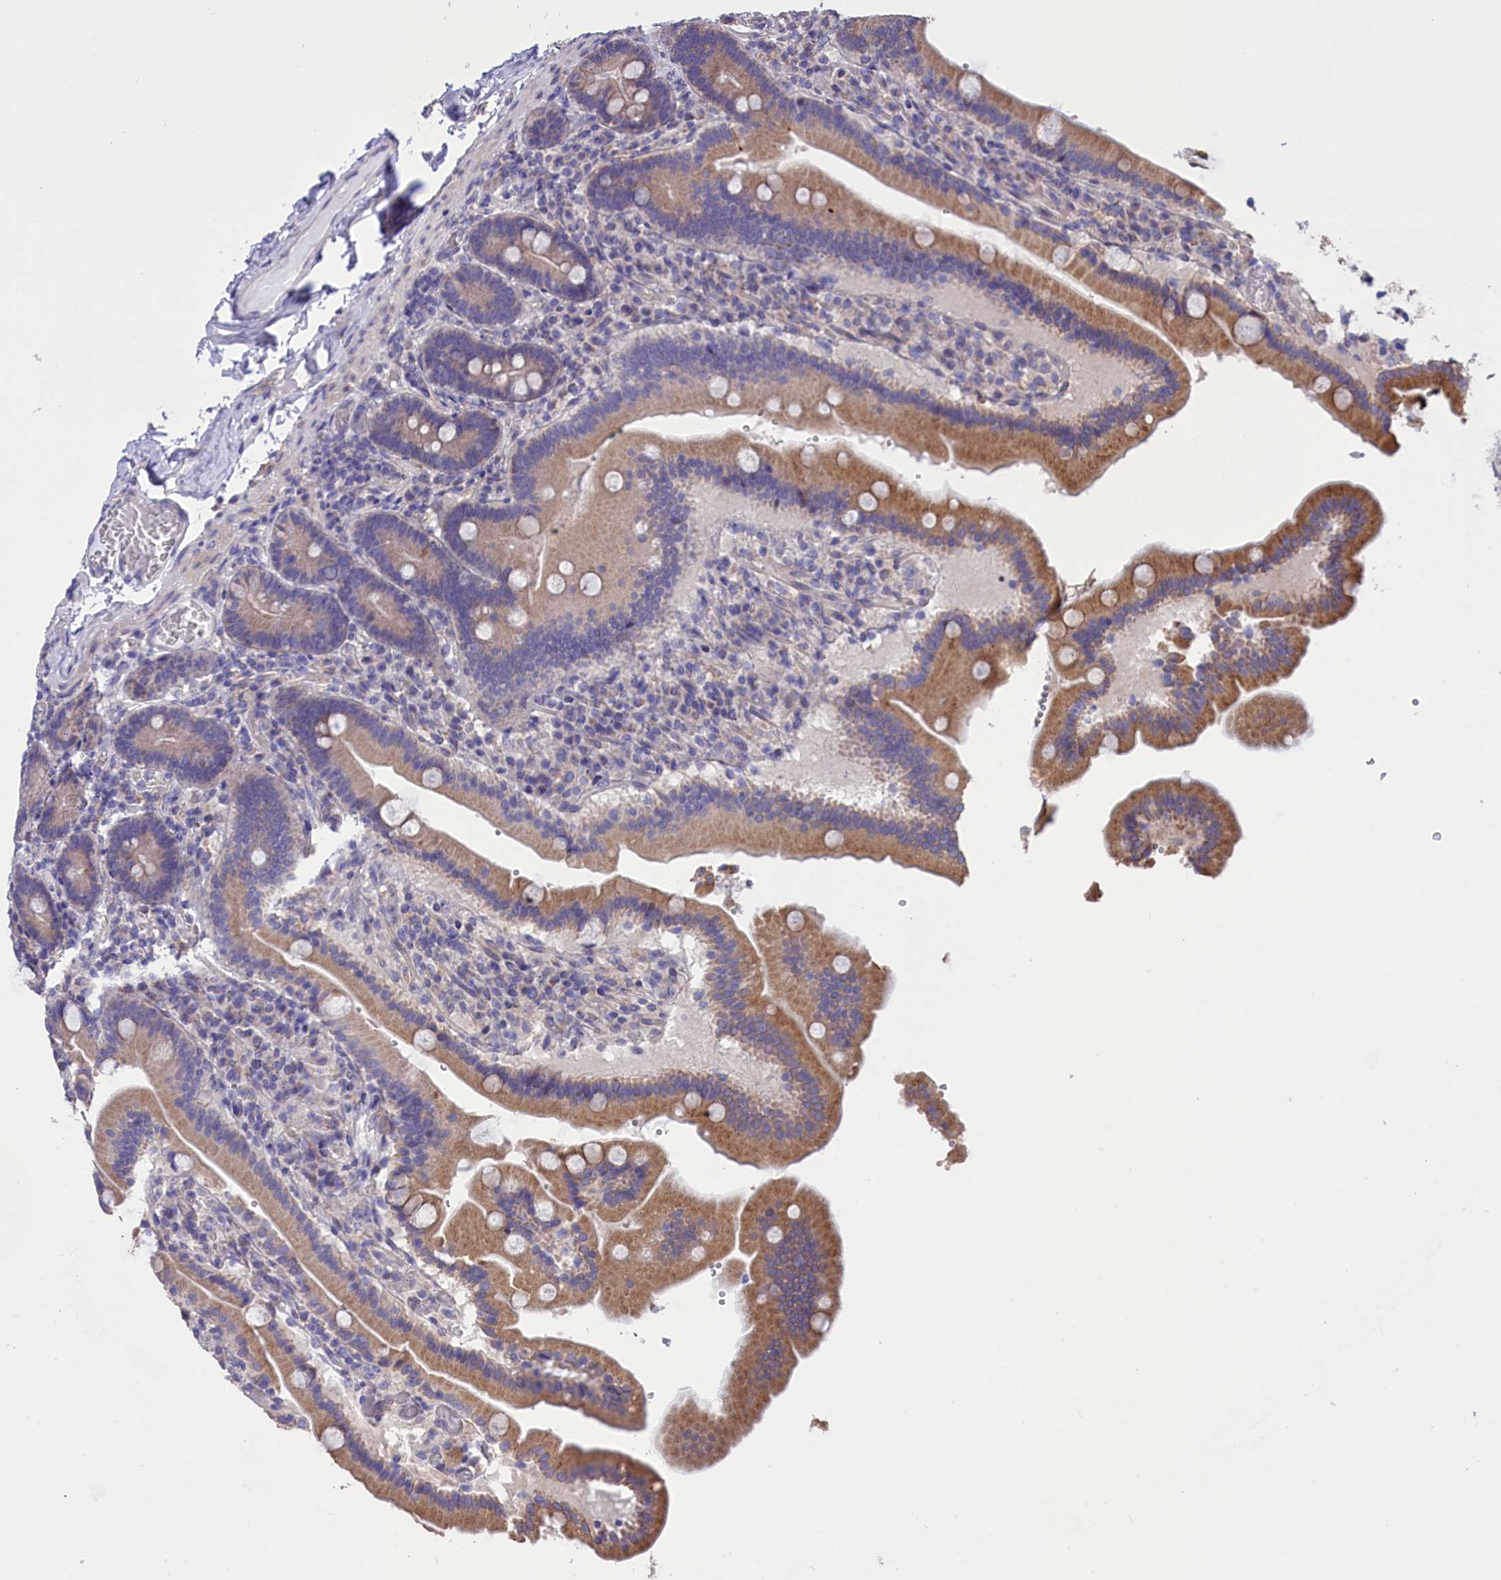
{"staining": {"intensity": "moderate", "quantity": ">75%", "location": "cytoplasmic/membranous"}, "tissue": "duodenum", "cell_type": "Glandular cells", "image_type": "normal", "snomed": [{"axis": "morphology", "description": "Normal tissue, NOS"}, {"axis": "topography", "description": "Duodenum"}], "caption": "Immunohistochemical staining of benign duodenum demonstrates medium levels of moderate cytoplasmic/membranous positivity in approximately >75% of glandular cells.", "gene": "CYP2U1", "patient": {"sex": "female", "age": 62}}